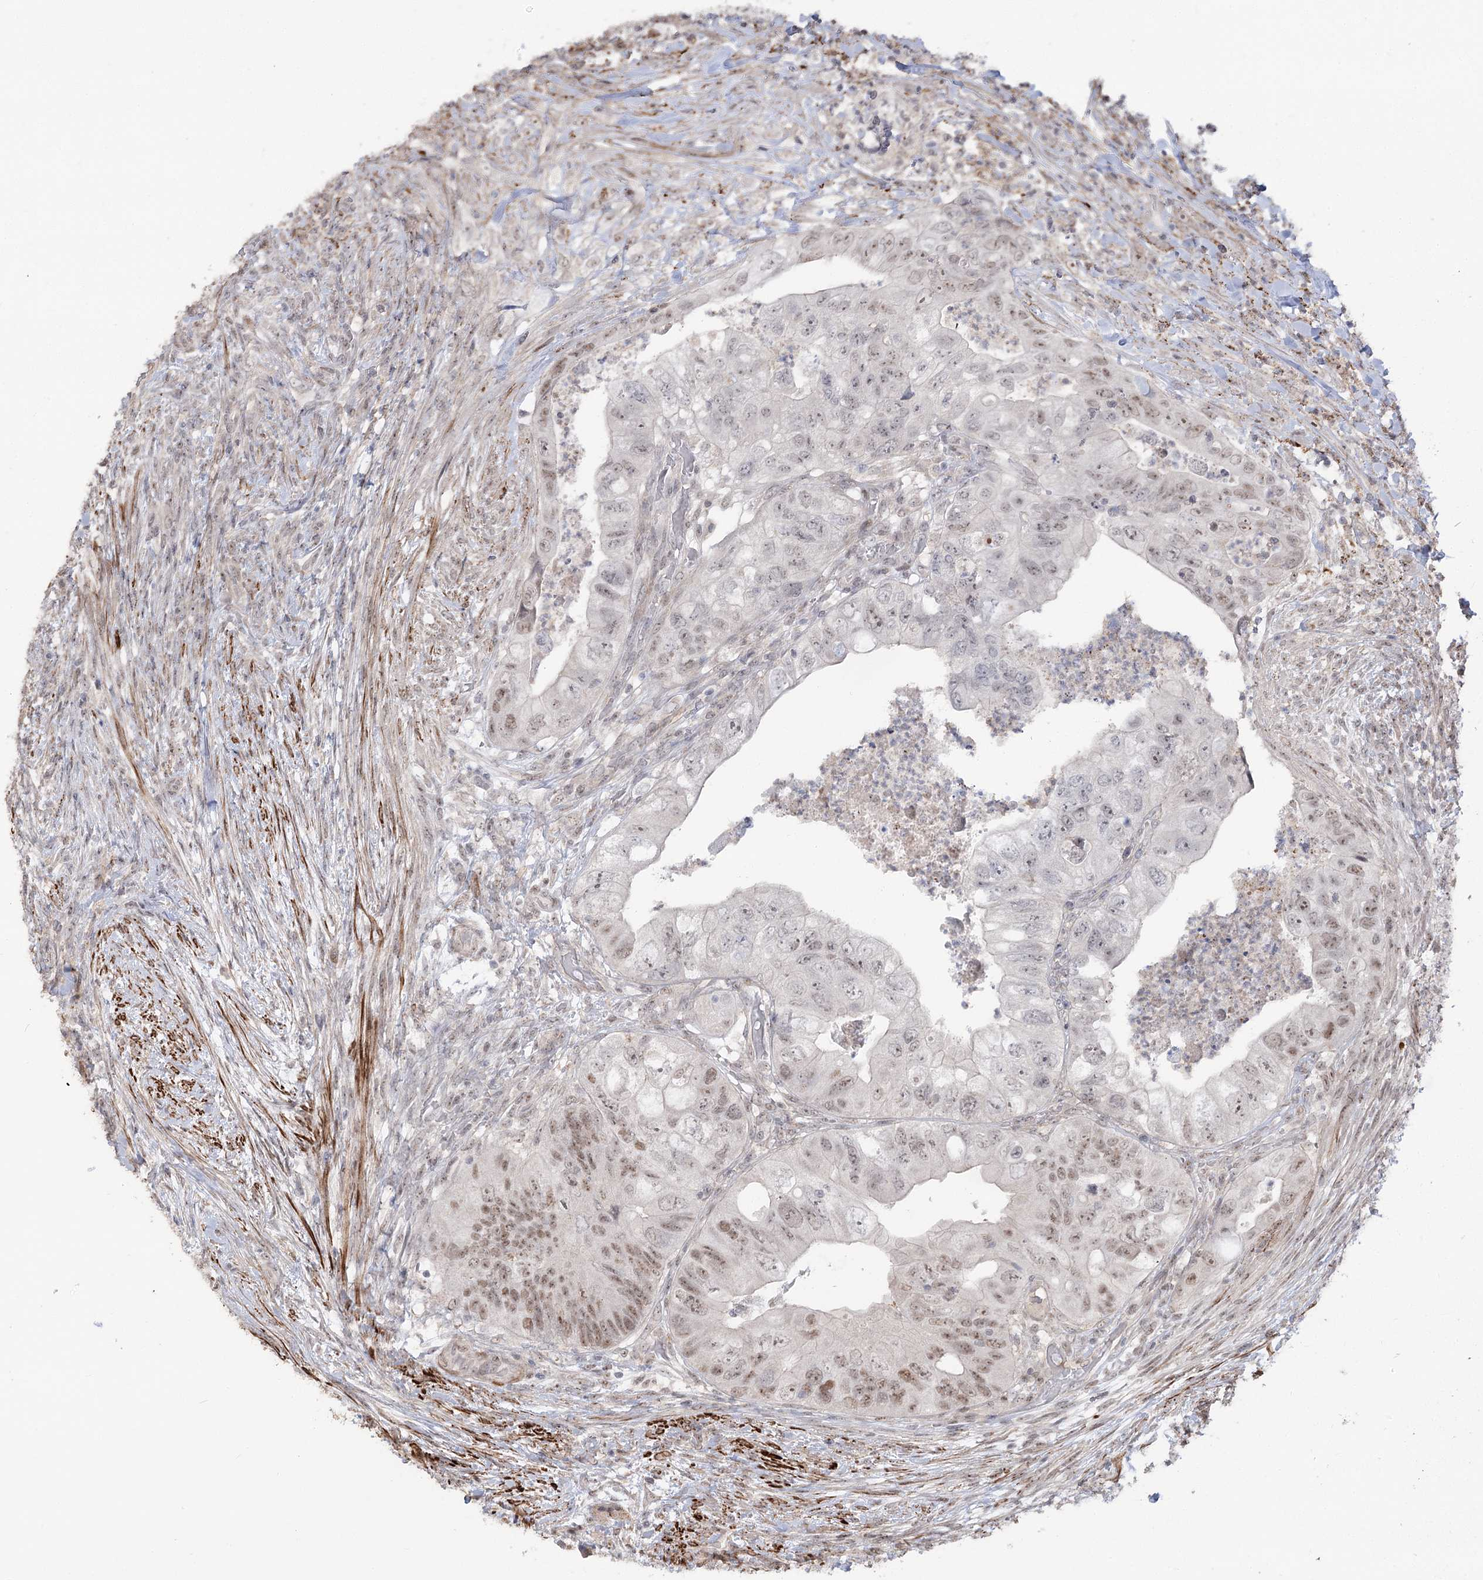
{"staining": {"intensity": "weak", "quantity": "<25%", "location": "nuclear"}, "tissue": "colorectal cancer", "cell_type": "Tumor cells", "image_type": "cancer", "snomed": [{"axis": "morphology", "description": "Adenocarcinoma, NOS"}, {"axis": "topography", "description": "Rectum"}], "caption": "Protein analysis of colorectal adenocarcinoma demonstrates no significant expression in tumor cells.", "gene": "ZSCAN23", "patient": {"sex": "male", "age": 63}}